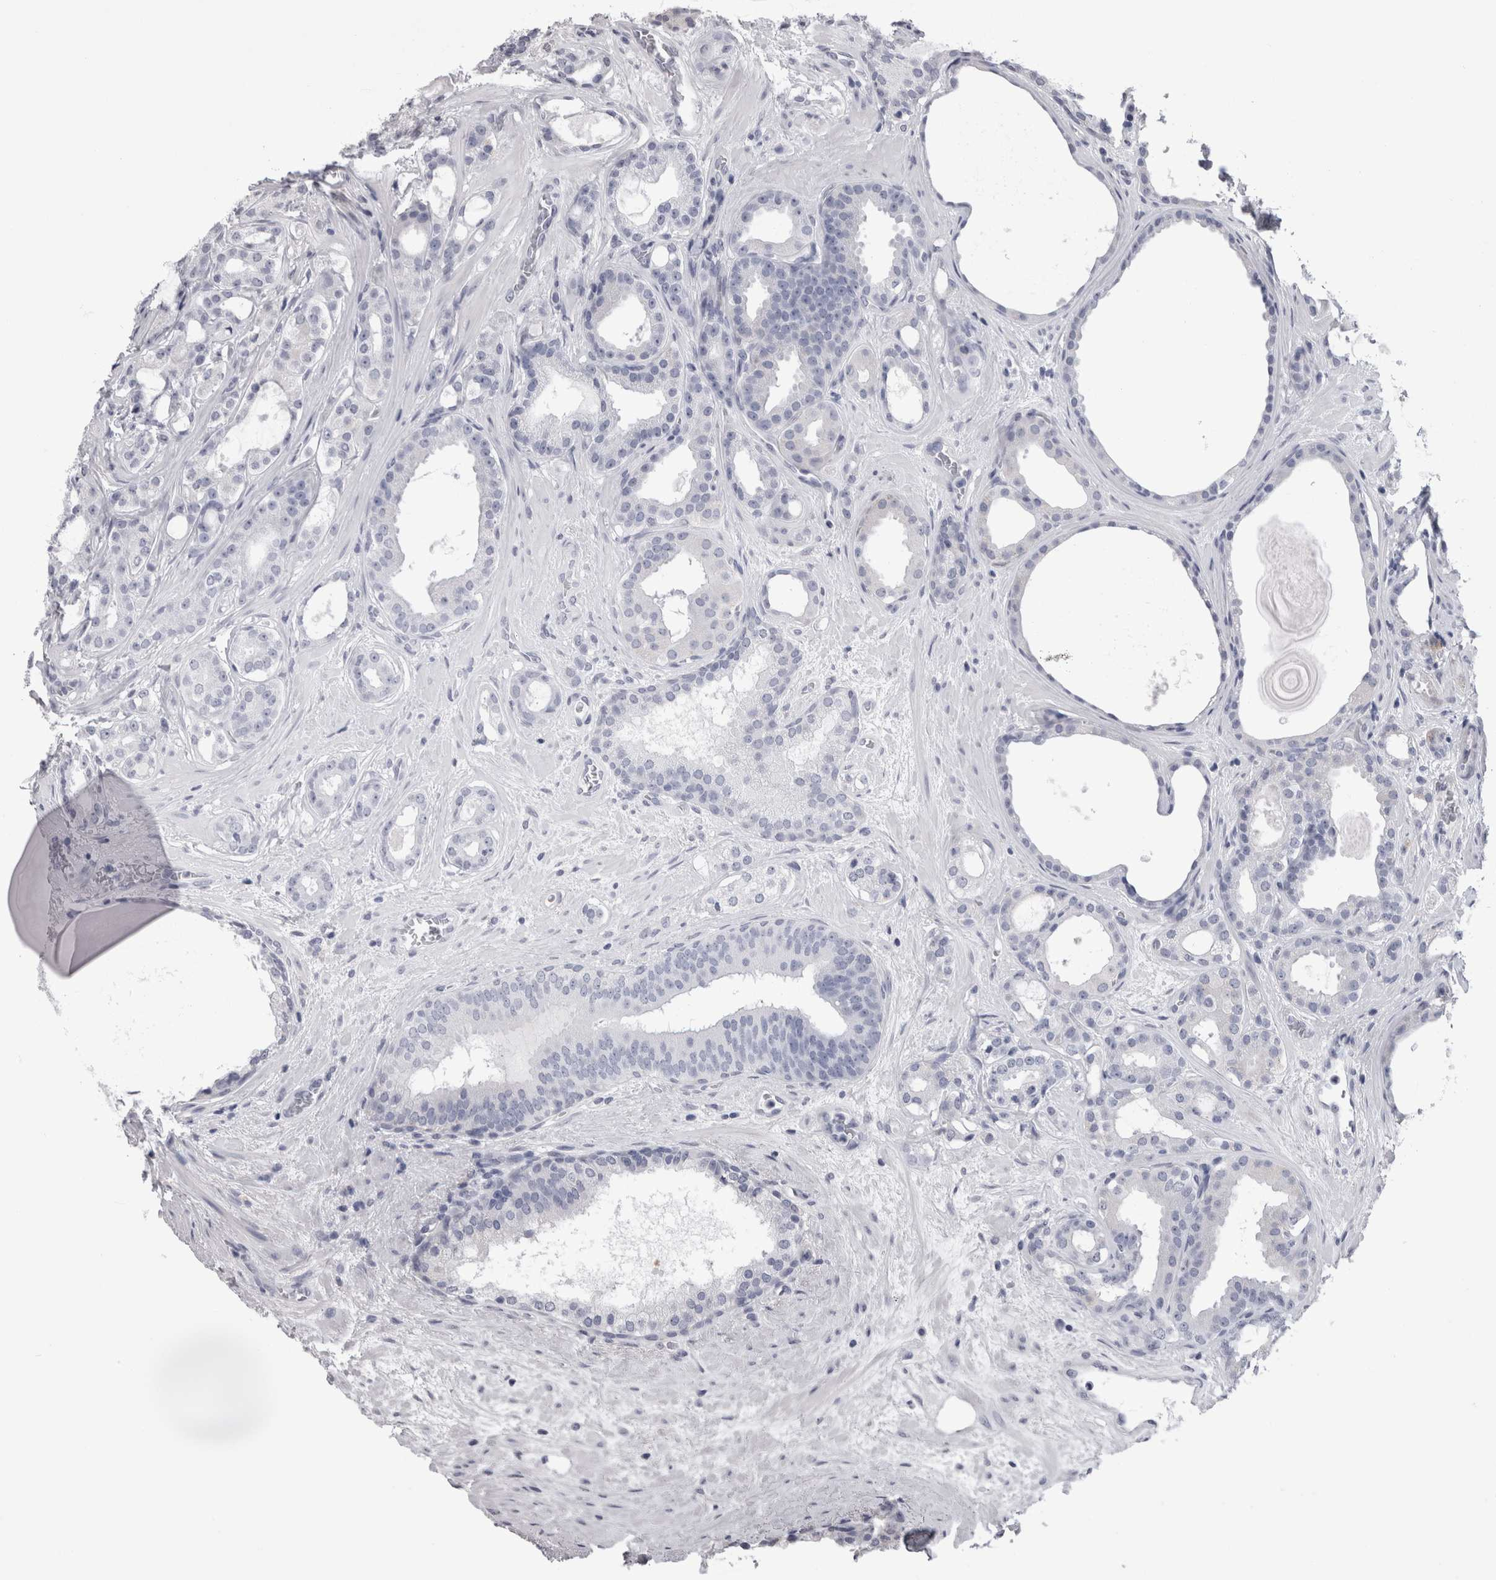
{"staining": {"intensity": "negative", "quantity": "none", "location": "none"}, "tissue": "prostate cancer", "cell_type": "Tumor cells", "image_type": "cancer", "snomed": [{"axis": "morphology", "description": "Adenocarcinoma, High grade"}, {"axis": "topography", "description": "Prostate"}], "caption": "Immunohistochemistry (IHC) histopathology image of neoplastic tissue: human high-grade adenocarcinoma (prostate) stained with DAB shows no significant protein expression in tumor cells. Brightfield microscopy of immunohistochemistry stained with DAB (brown) and hematoxylin (blue), captured at high magnification.", "gene": "AFMID", "patient": {"sex": "male", "age": 60}}